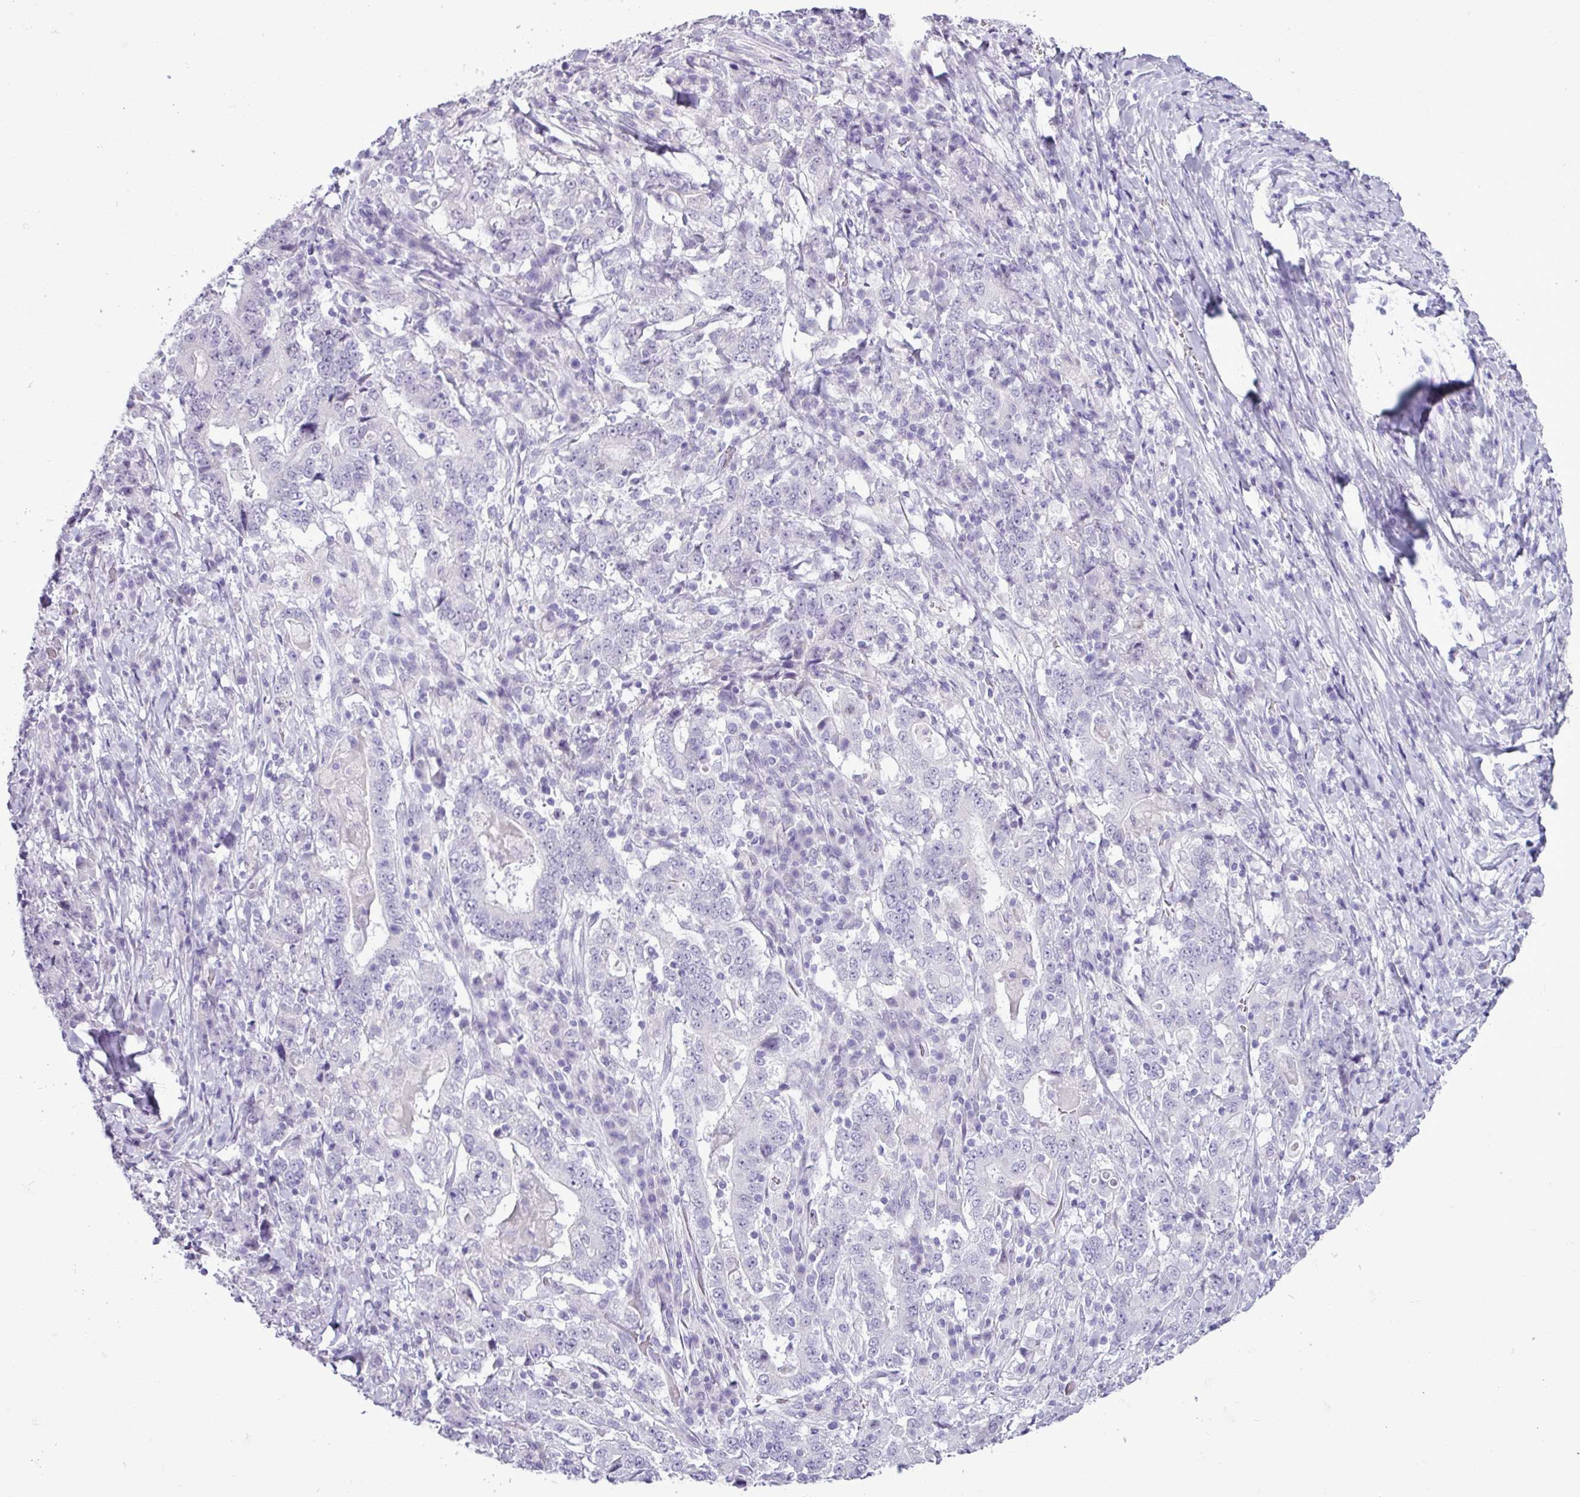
{"staining": {"intensity": "negative", "quantity": "none", "location": "none"}, "tissue": "stomach cancer", "cell_type": "Tumor cells", "image_type": "cancer", "snomed": [{"axis": "morphology", "description": "Normal tissue, NOS"}, {"axis": "morphology", "description": "Adenocarcinoma, NOS"}, {"axis": "topography", "description": "Stomach, upper"}, {"axis": "topography", "description": "Stomach"}], "caption": "High power microscopy image of an immunohistochemistry (IHC) histopathology image of stomach cancer, revealing no significant positivity in tumor cells. The staining is performed using DAB brown chromogen with nuclei counter-stained in using hematoxylin.", "gene": "ALDH3A1", "patient": {"sex": "male", "age": 59}}